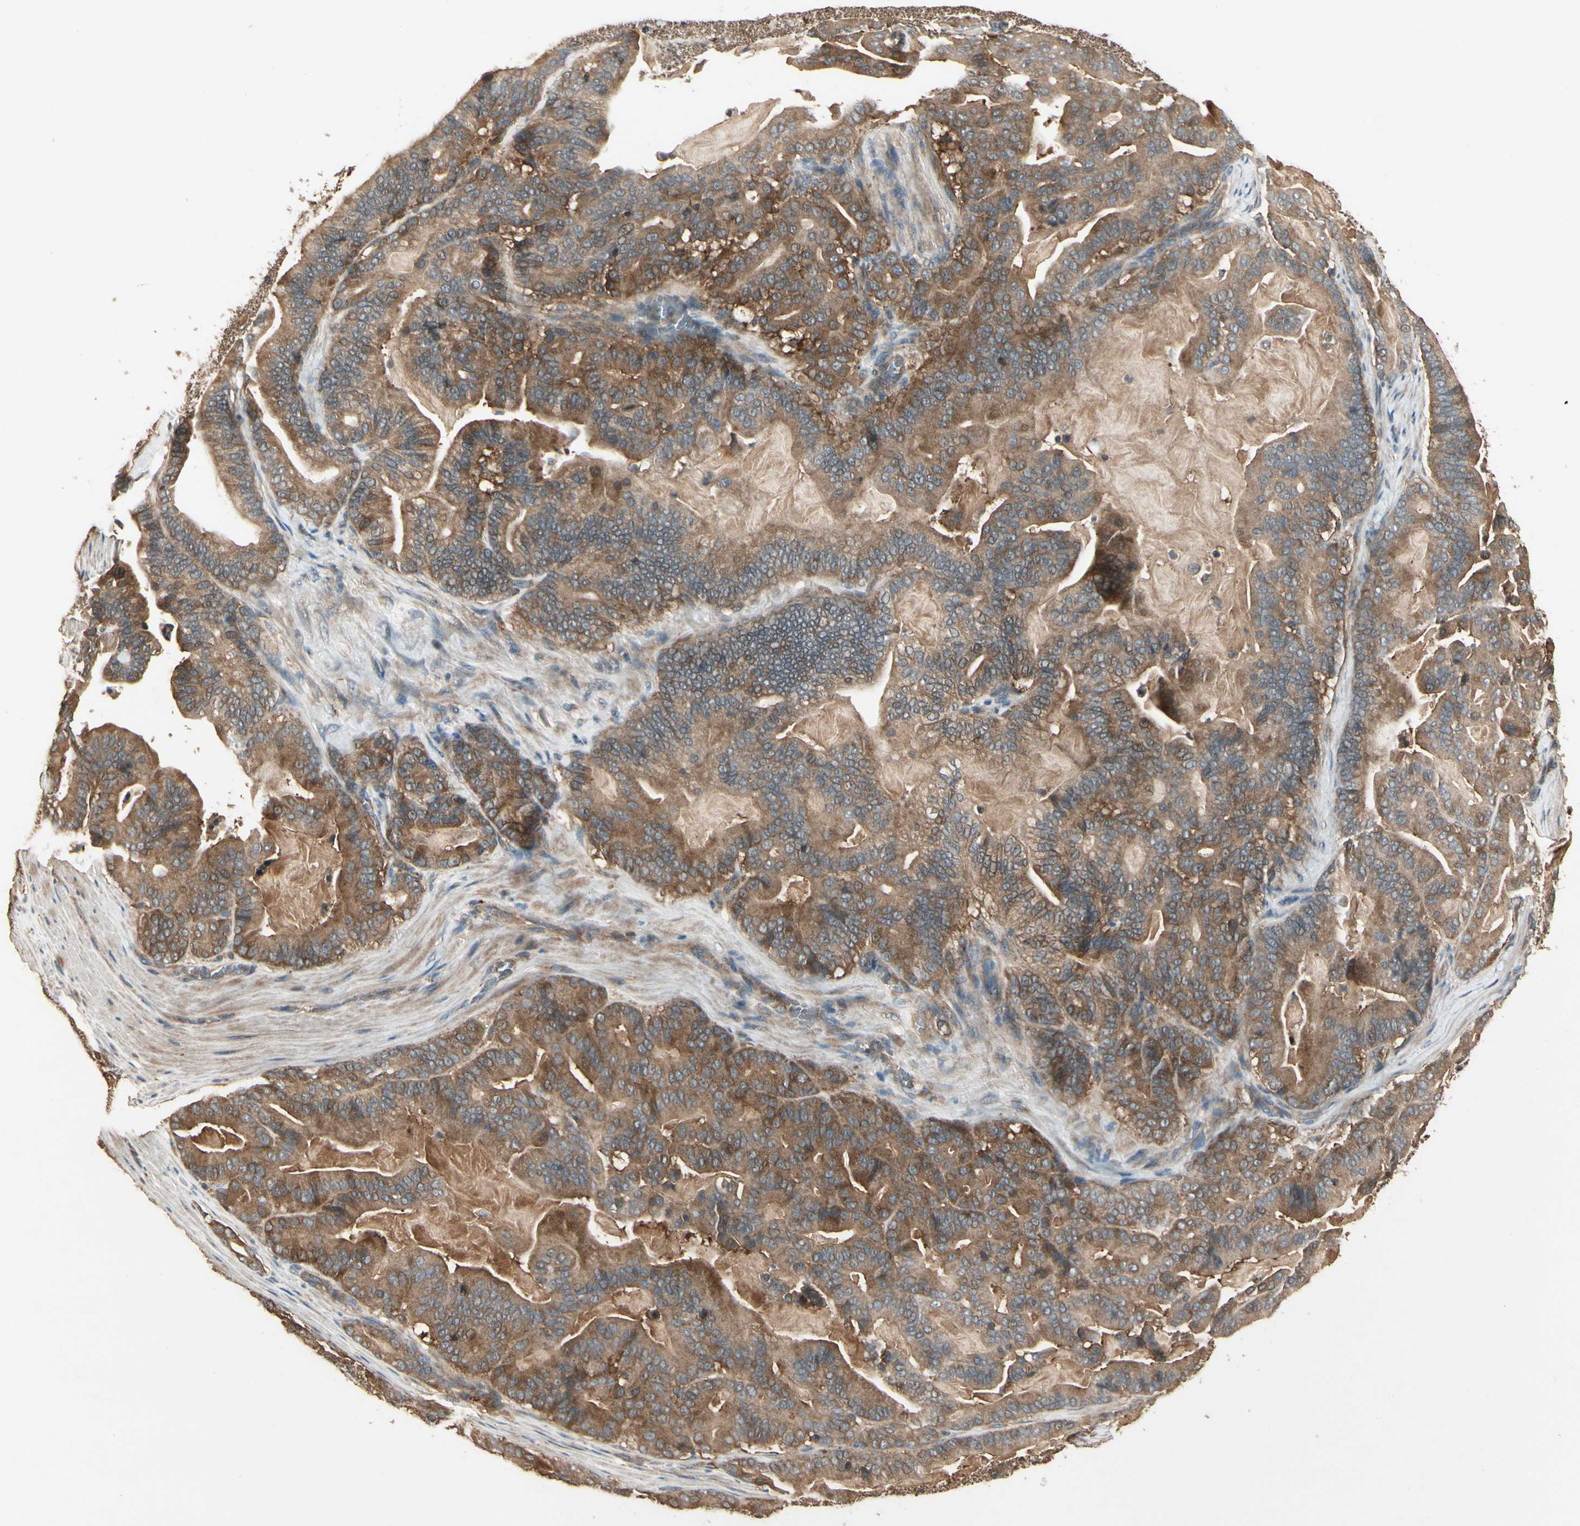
{"staining": {"intensity": "moderate", "quantity": ">75%", "location": "cytoplasmic/membranous"}, "tissue": "pancreatic cancer", "cell_type": "Tumor cells", "image_type": "cancer", "snomed": [{"axis": "morphology", "description": "Adenocarcinoma, NOS"}, {"axis": "topography", "description": "Pancreas"}], "caption": "A brown stain labels moderate cytoplasmic/membranous staining of a protein in human adenocarcinoma (pancreatic) tumor cells. Using DAB (3,3'-diaminobenzidine) (brown) and hematoxylin (blue) stains, captured at high magnification using brightfield microscopy.", "gene": "CCT7", "patient": {"sex": "male", "age": 63}}